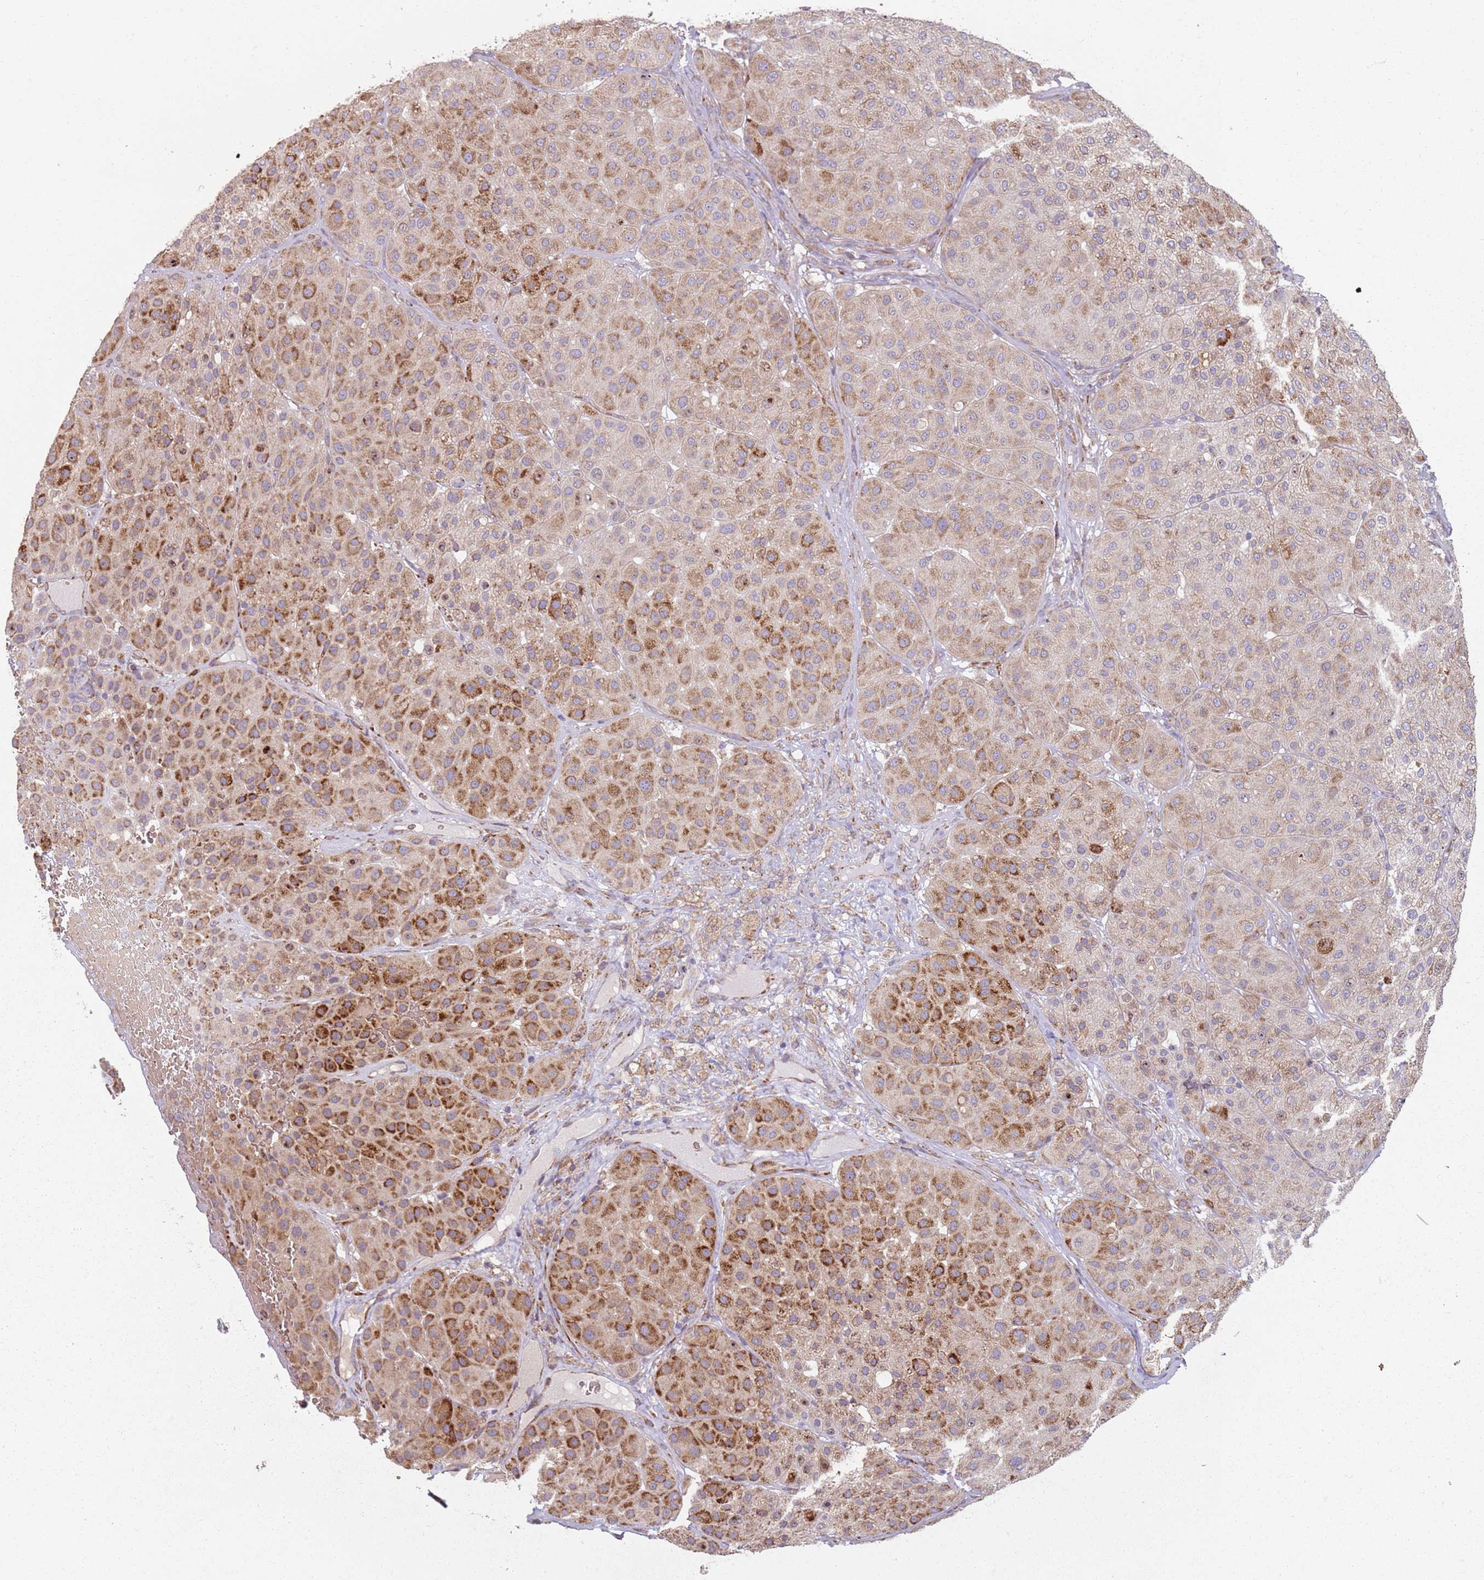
{"staining": {"intensity": "strong", "quantity": "25%-75%", "location": "cytoplasmic/membranous"}, "tissue": "melanoma", "cell_type": "Tumor cells", "image_type": "cancer", "snomed": [{"axis": "morphology", "description": "Malignant melanoma, Metastatic site"}, {"axis": "topography", "description": "Smooth muscle"}], "caption": "Melanoma was stained to show a protein in brown. There is high levels of strong cytoplasmic/membranous staining in about 25%-75% of tumor cells.", "gene": "SPATA2", "patient": {"sex": "male", "age": 41}}